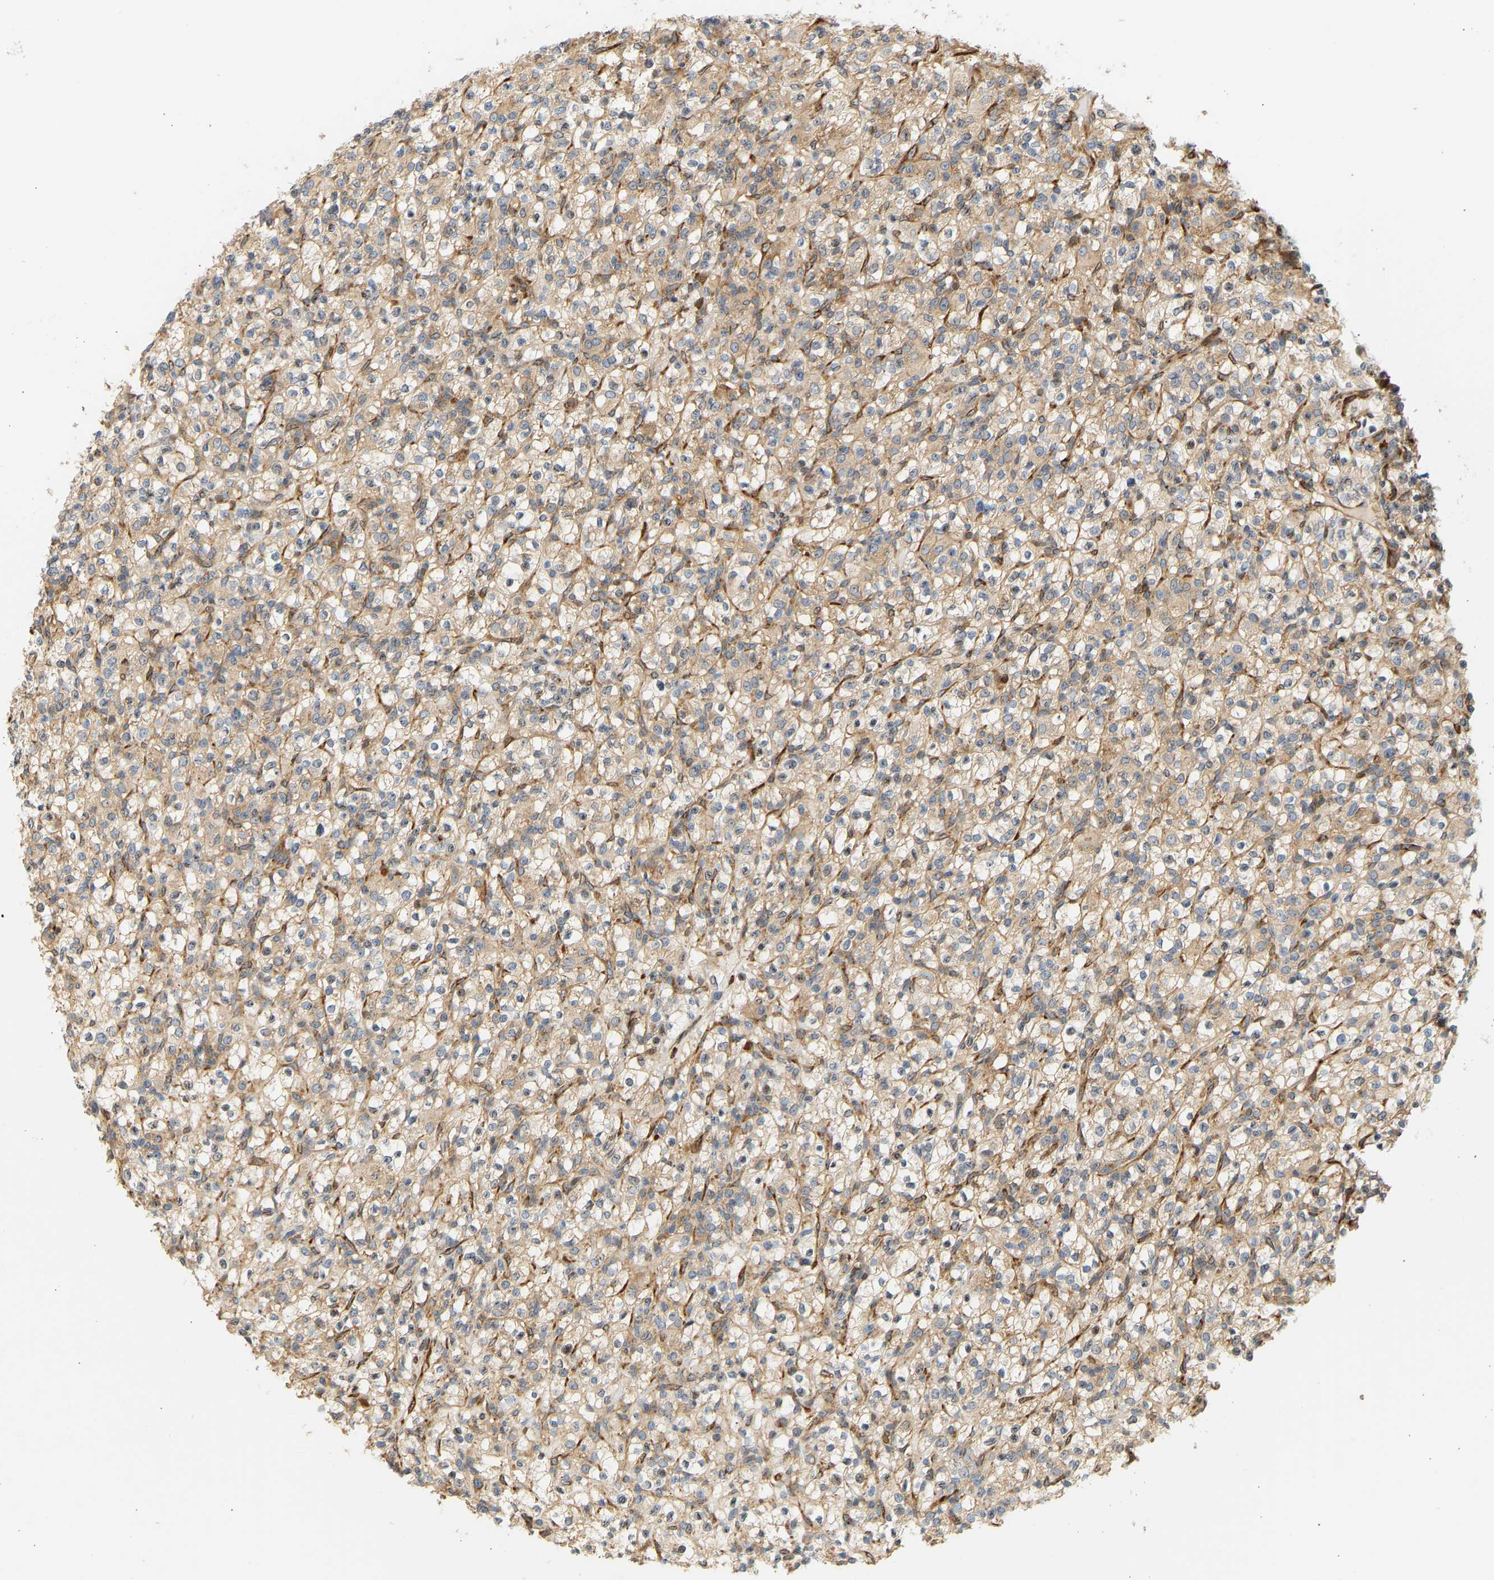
{"staining": {"intensity": "moderate", "quantity": ">75%", "location": "cytoplasmic/membranous"}, "tissue": "renal cancer", "cell_type": "Tumor cells", "image_type": "cancer", "snomed": [{"axis": "morphology", "description": "Normal tissue, NOS"}, {"axis": "morphology", "description": "Adenocarcinoma, NOS"}, {"axis": "topography", "description": "Kidney"}], "caption": "Immunohistochemistry (IHC) (DAB (3,3'-diaminobenzidine)) staining of human renal cancer displays moderate cytoplasmic/membranous protein expression in about >75% of tumor cells.", "gene": "RPS14", "patient": {"sex": "female", "age": 72}}